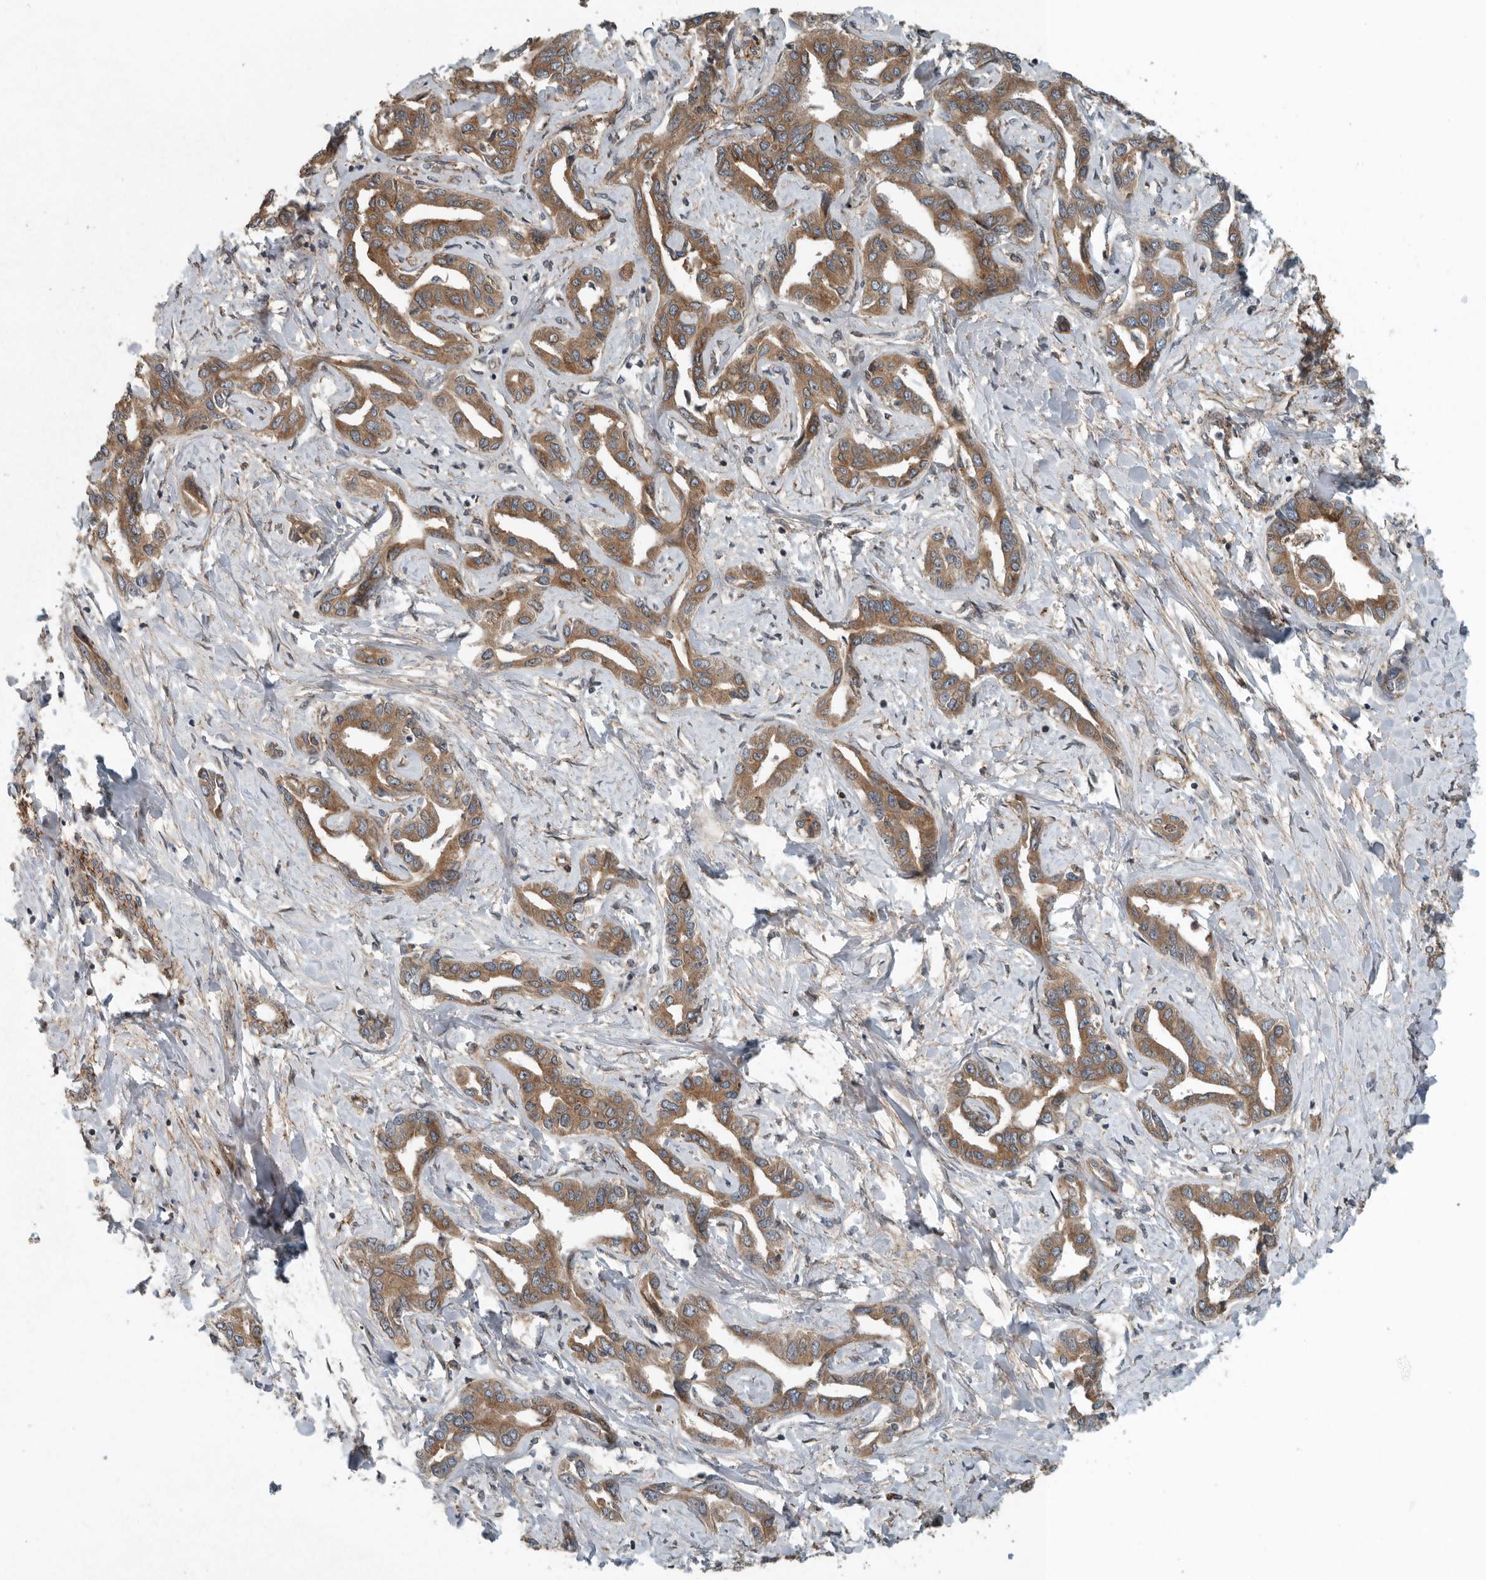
{"staining": {"intensity": "moderate", "quantity": ">75%", "location": "cytoplasmic/membranous"}, "tissue": "liver cancer", "cell_type": "Tumor cells", "image_type": "cancer", "snomed": [{"axis": "morphology", "description": "Cholangiocarcinoma"}, {"axis": "topography", "description": "Liver"}], "caption": "DAB immunohistochemical staining of liver cholangiocarcinoma reveals moderate cytoplasmic/membranous protein positivity in about >75% of tumor cells.", "gene": "AMFR", "patient": {"sex": "male", "age": 59}}